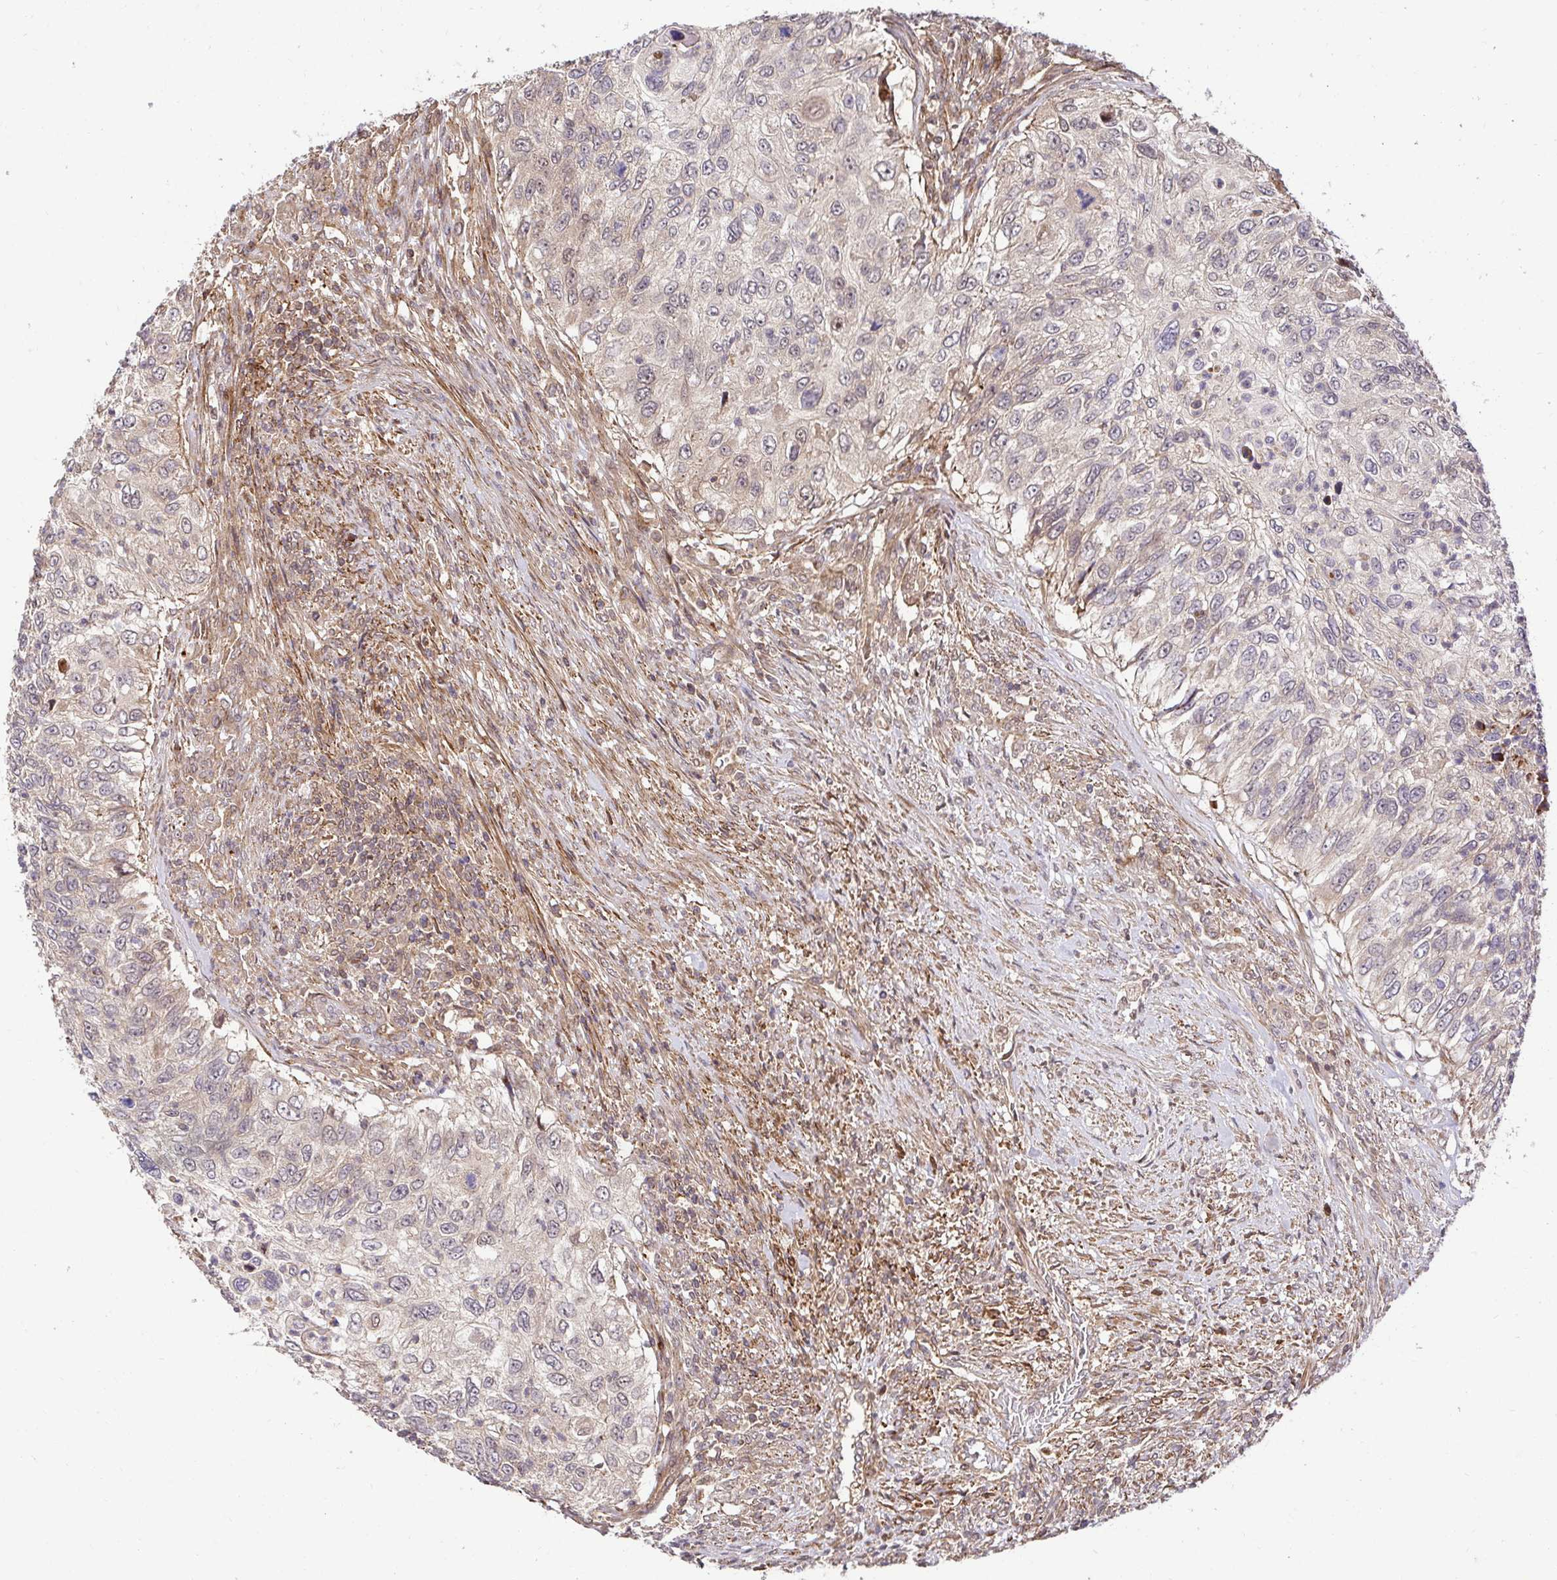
{"staining": {"intensity": "negative", "quantity": "none", "location": "none"}, "tissue": "urothelial cancer", "cell_type": "Tumor cells", "image_type": "cancer", "snomed": [{"axis": "morphology", "description": "Urothelial carcinoma, High grade"}, {"axis": "topography", "description": "Urinary bladder"}], "caption": "Tumor cells are negative for brown protein staining in high-grade urothelial carcinoma.", "gene": "PSMA4", "patient": {"sex": "female", "age": 60}}